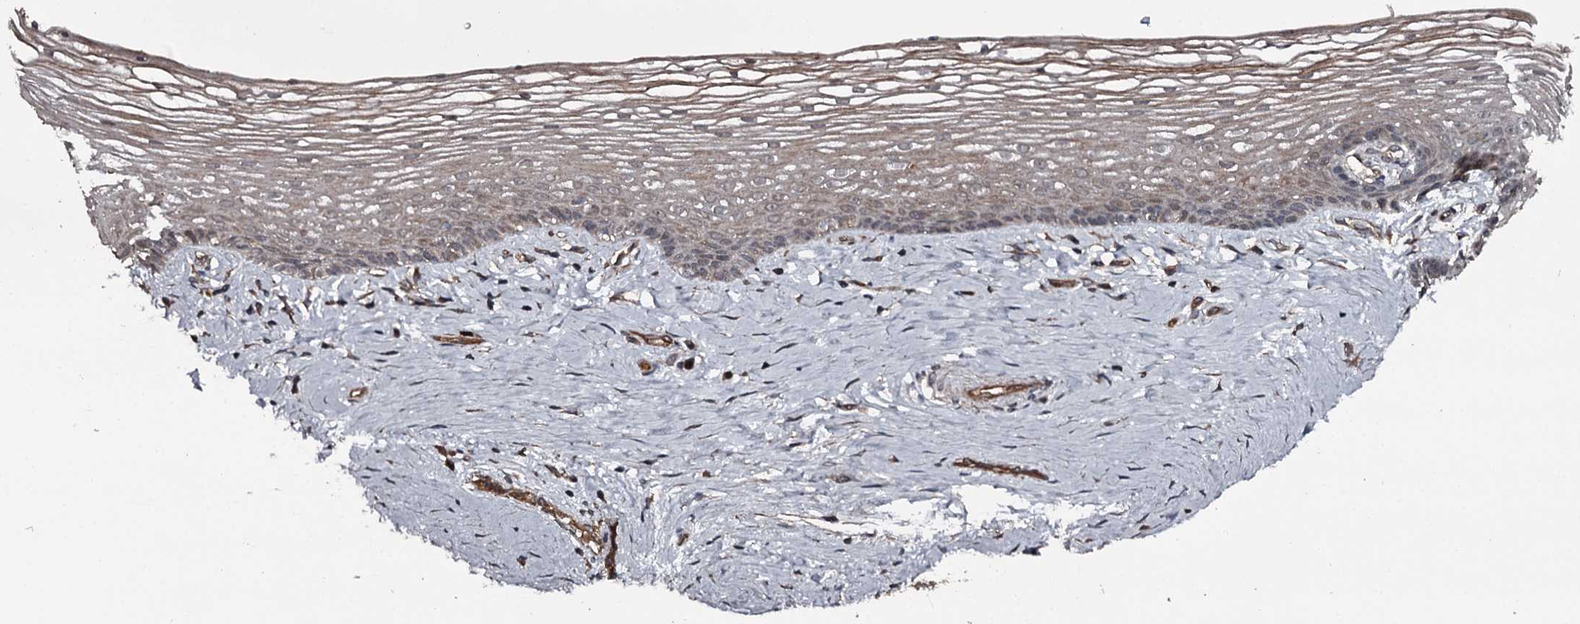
{"staining": {"intensity": "moderate", "quantity": "25%-75%", "location": "cytoplasmic/membranous"}, "tissue": "vagina", "cell_type": "Squamous epithelial cells", "image_type": "normal", "snomed": [{"axis": "morphology", "description": "Normal tissue, NOS"}, {"axis": "topography", "description": "Vagina"}], "caption": "Immunohistochemical staining of unremarkable human vagina reveals 25%-75% levels of moderate cytoplasmic/membranous protein positivity in approximately 25%-75% of squamous epithelial cells. The staining was performed using DAB to visualize the protein expression in brown, while the nuclei were stained in blue with hematoxylin (Magnification: 20x).", "gene": "RAB21", "patient": {"sex": "female", "age": 46}}